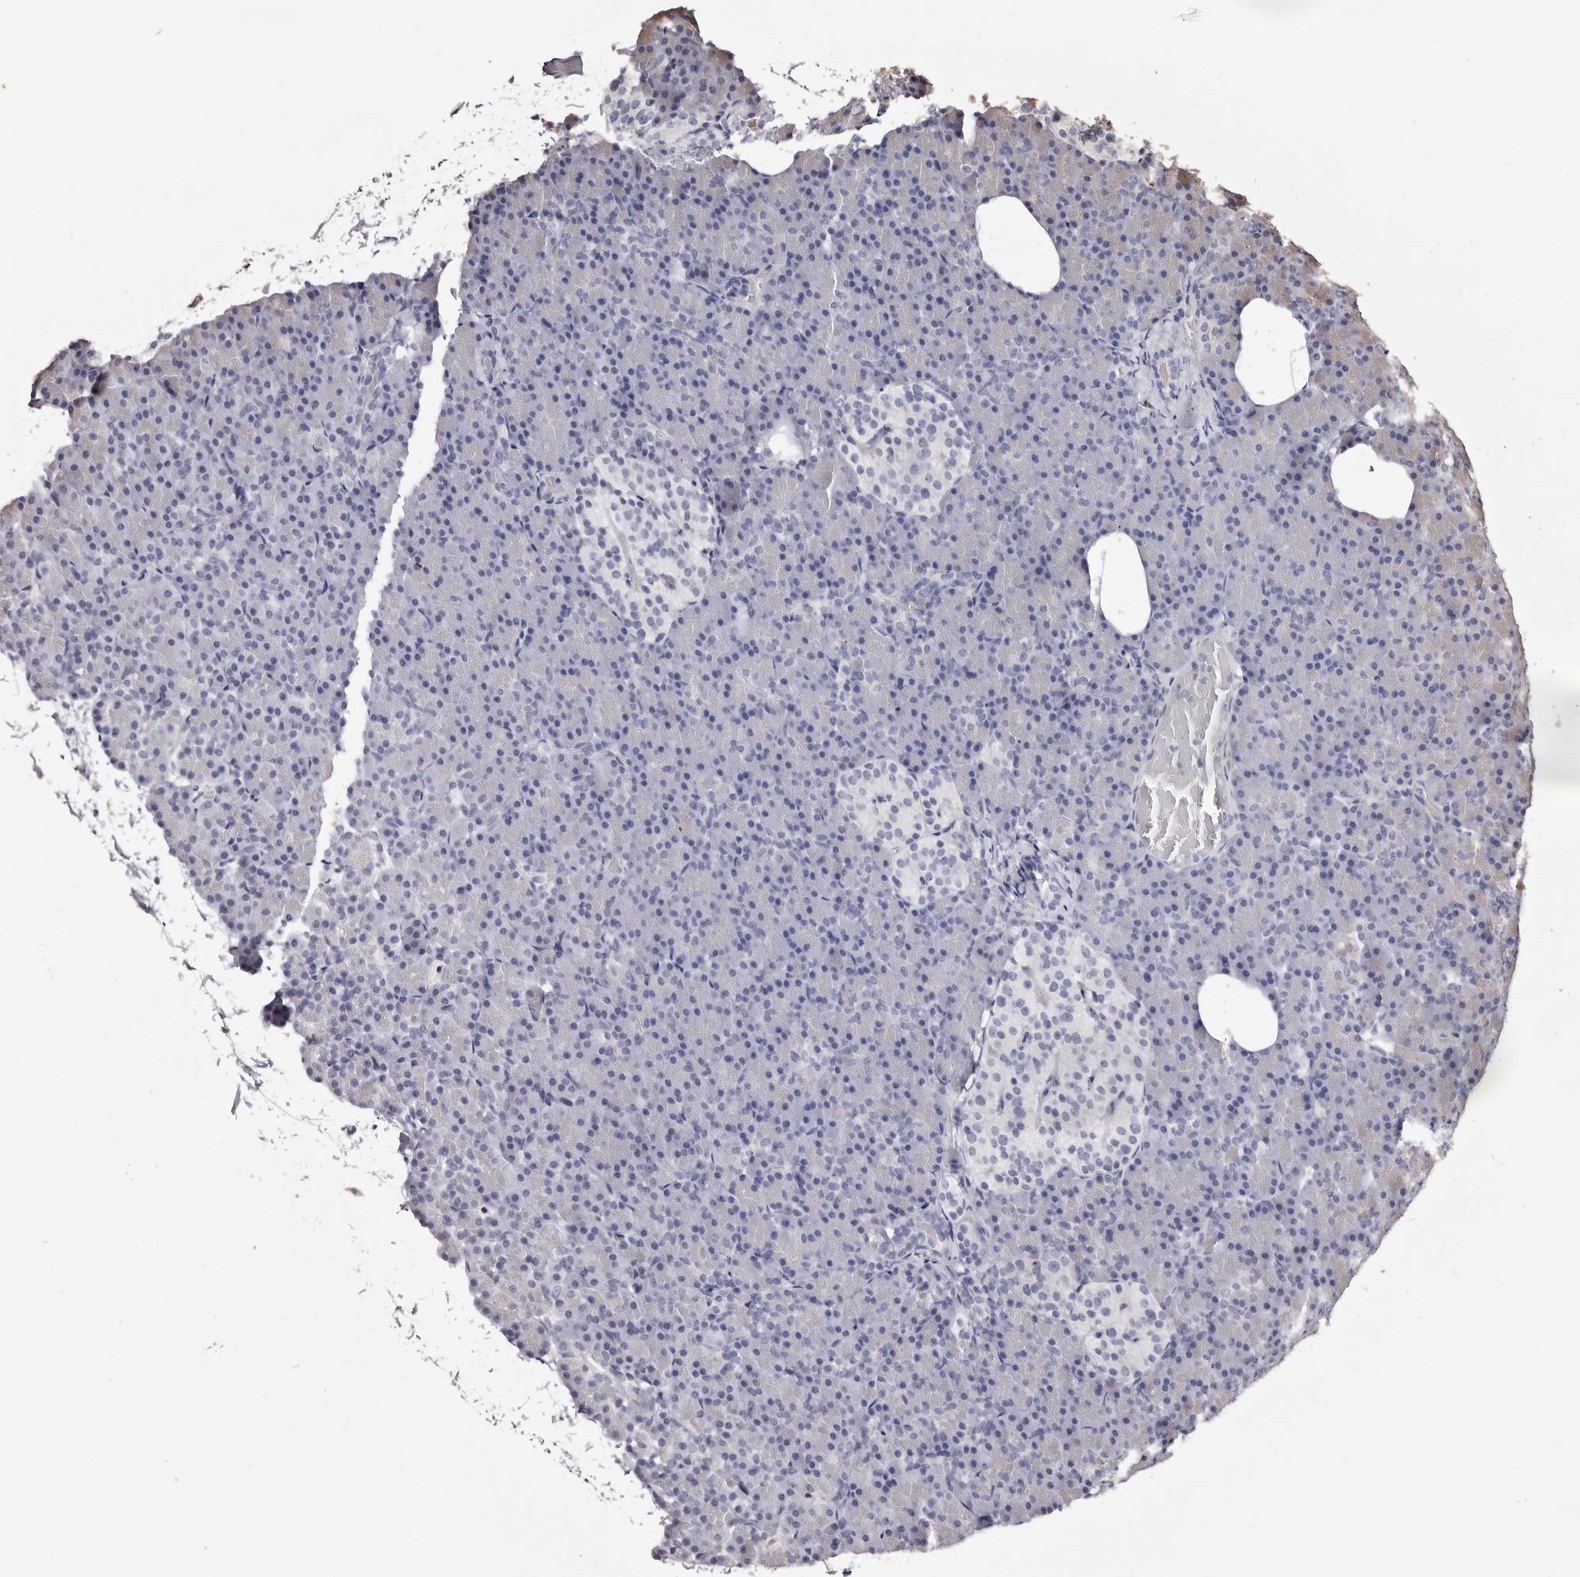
{"staining": {"intensity": "negative", "quantity": "none", "location": "none"}, "tissue": "pancreas", "cell_type": "Exocrine glandular cells", "image_type": "normal", "snomed": [{"axis": "morphology", "description": "Normal tissue, NOS"}, {"axis": "topography", "description": "Pancreas"}], "caption": "DAB immunohistochemical staining of benign human pancreas demonstrates no significant positivity in exocrine glandular cells. (DAB immunohistochemistry (IHC), high magnification).", "gene": "BPGM", "patient": {"sex": "female", "age": 43}}